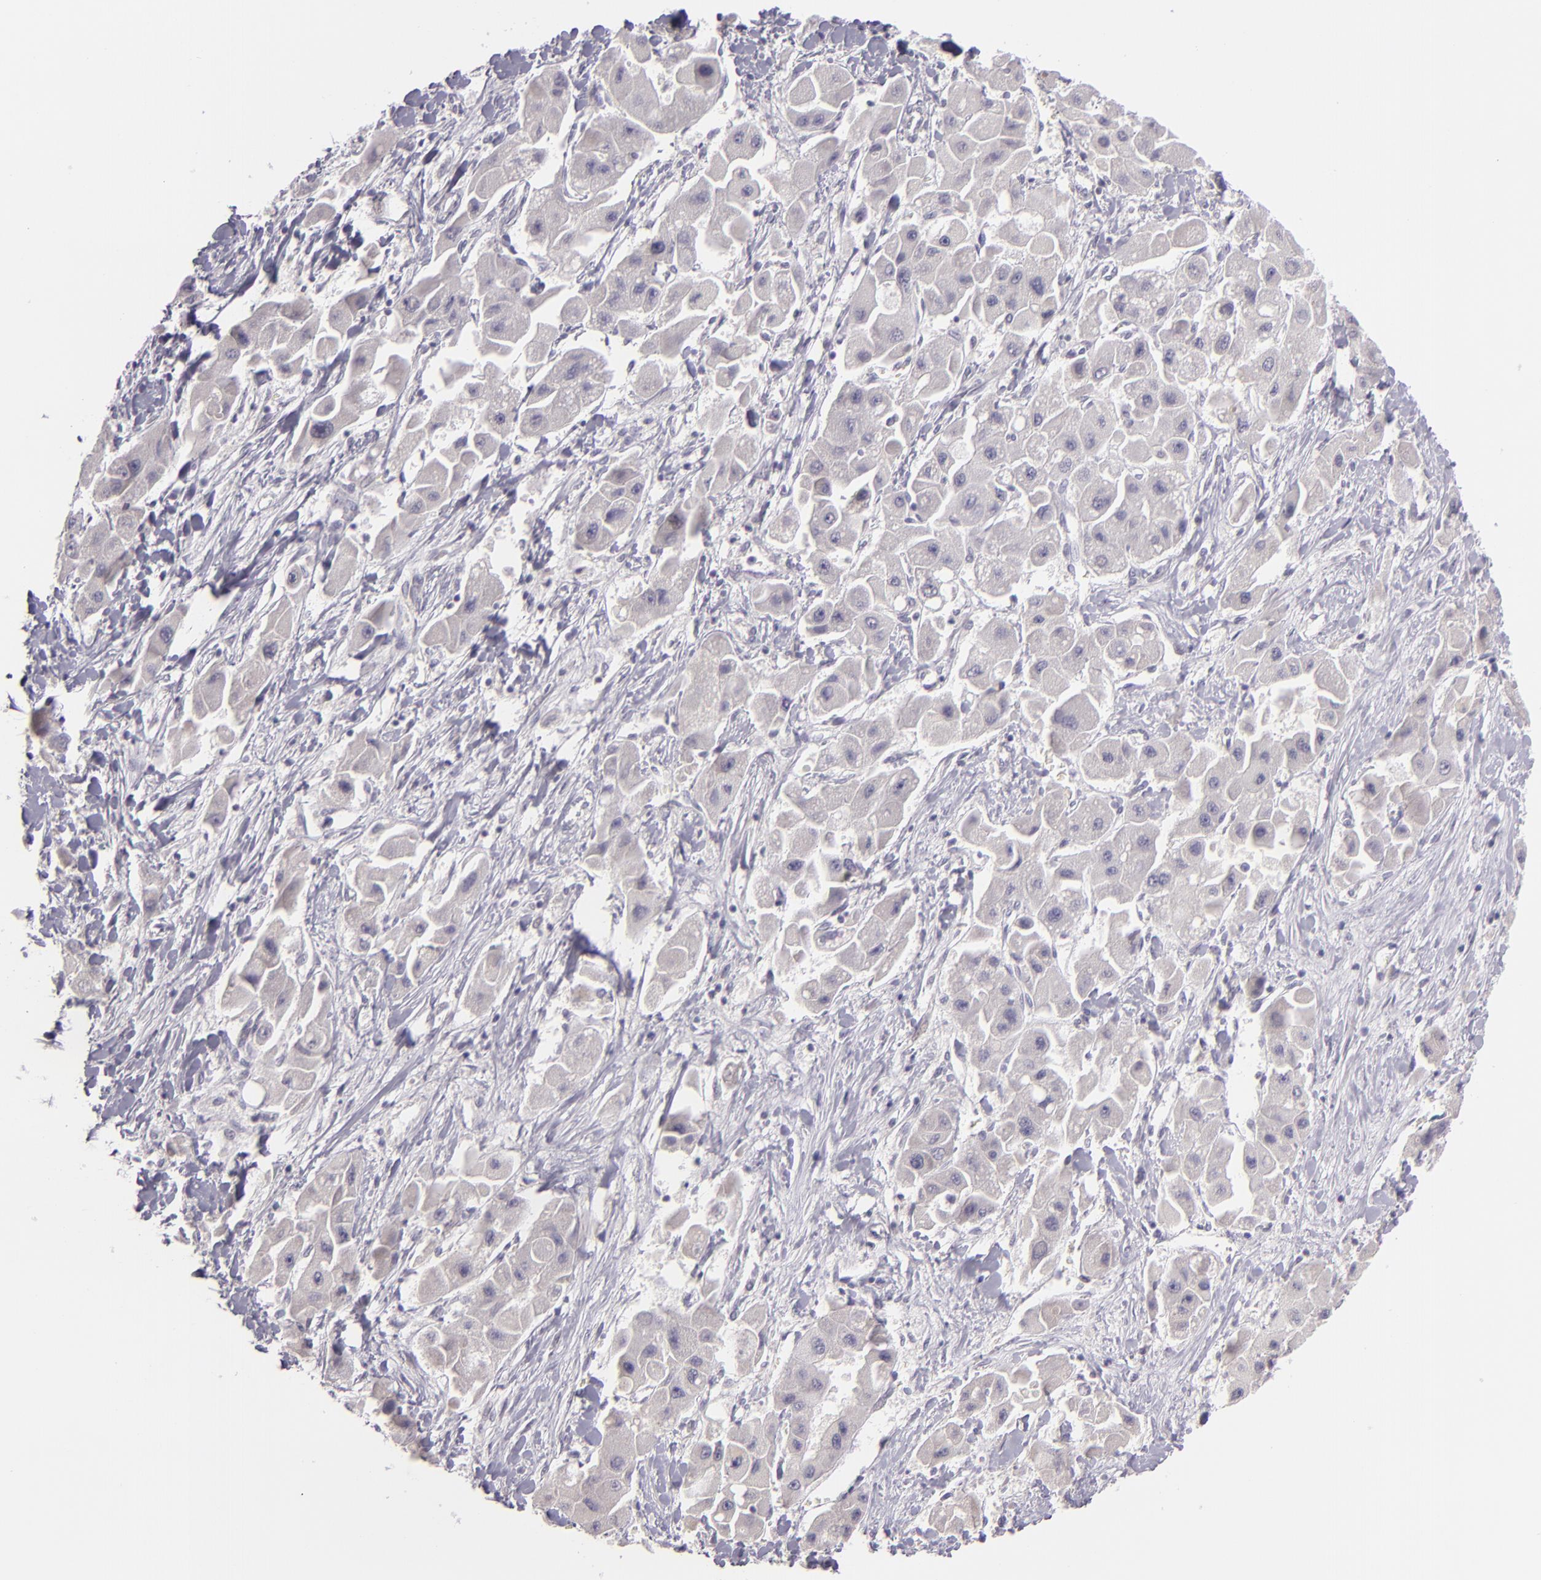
{"staining": {"intensity": "negative", "quantity": "none", "location": "none"}, "tissue": "liver cancer", "cell_type": "Tumor cells", "image_type": "cancer", "snomed": [{"axis": "morphology", "description": "Carcinoma, Hepatocellular, NOS"}, {"axis": "topography", "description": "Liver"}], "caption": "The photomicrograph shows no staining of tumor cells in liver cancer. (Brightfield microscopy of DAB immunohistochemistry (IHC) at high magnification).", "gene": "CSE1L", "patient": {"sex": "male", "age": 24}}